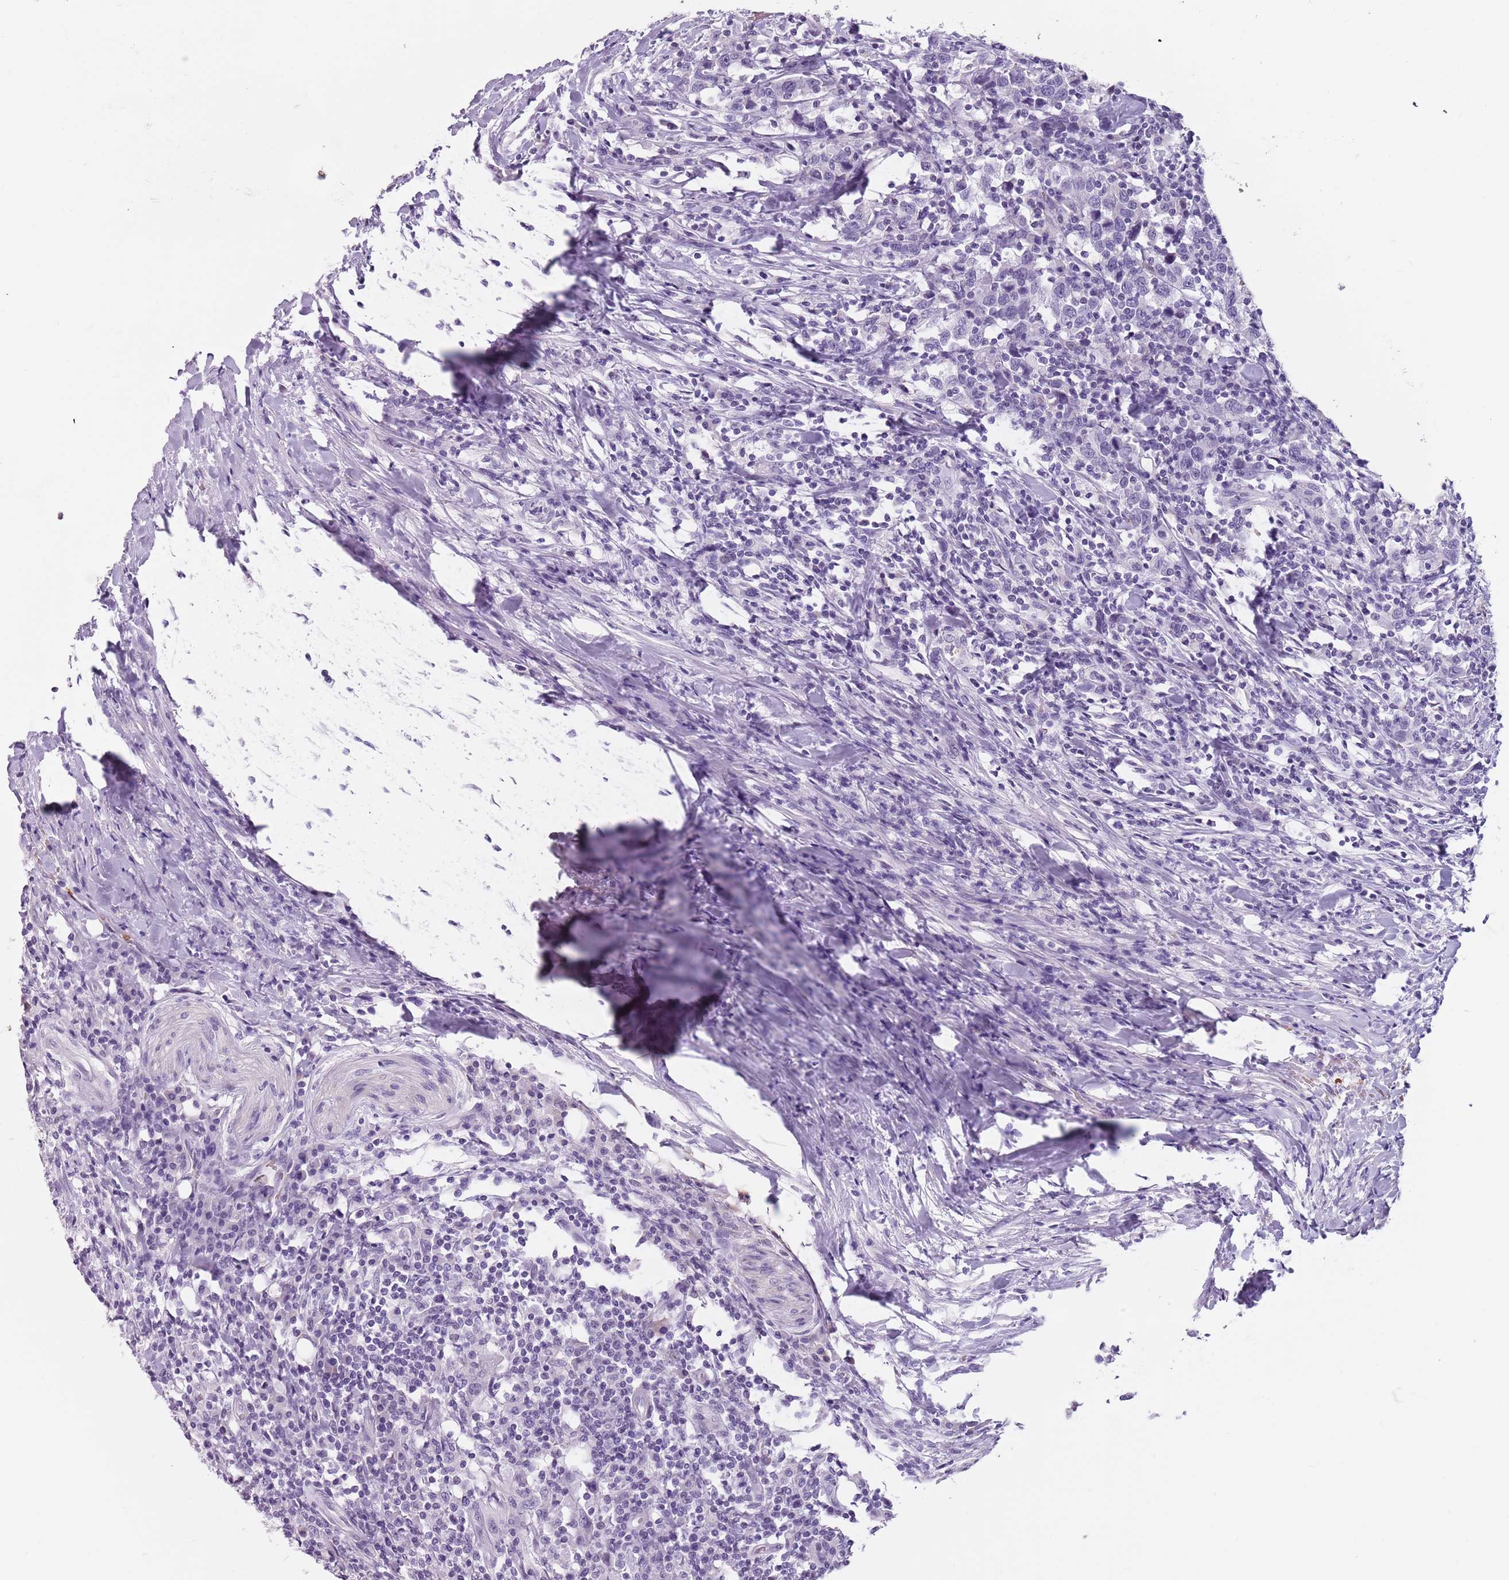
{"staining": {"intensity": "negative", "quantity": "none", "location": "none"}, "tissue": "urothelial cancer", "cell_type": "Tumor cells", "image_type": "cancer", "snomed": [{"axis": "morphology", "description": "Urothelial carcinoma, High grade"}, {"axis": "topography", "description": "Urinary bladder"}], "caption": "Immunohistochemical staining of urothelial cancer displays no significant positivity in tumor cells. The staining is performed using DAB (3,3'-diaminobenzidine) brown chromogen with nuclei counter-stained in using hematoxylin.", "gene": "SPESP1", "patient": {"sex": "male", "age": 61}}